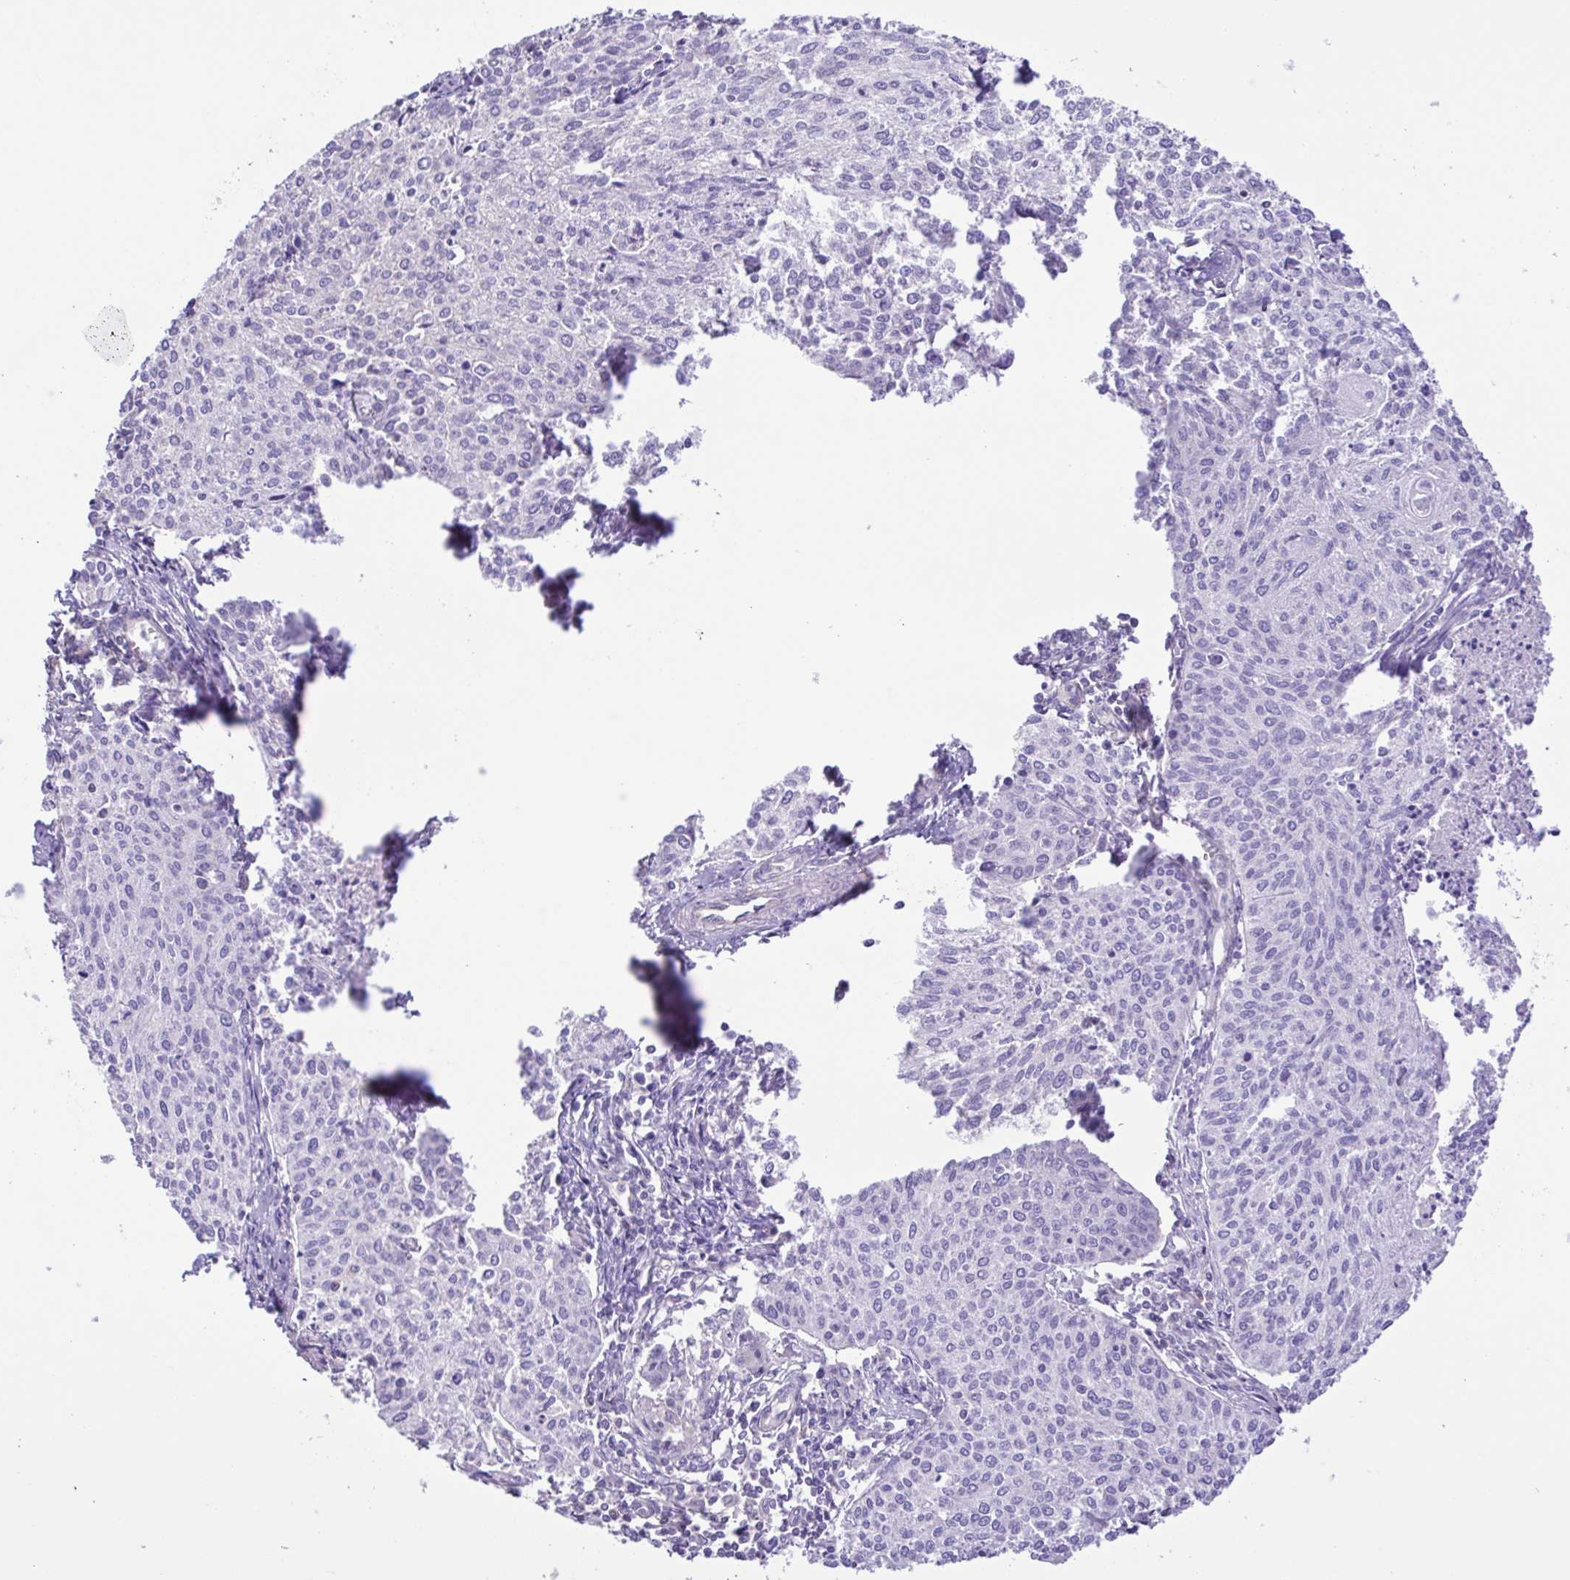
{"staining": {"intensity": "negative", "quantity": "none", "location": "none"}, "tissue": "cervical cancer", "cell_type": "Tumor cells", "image_type": "cancer", "snomed": [{"axis": "morphology", "description": "Squamous cell carcinoma, NOS"}, {"axis": "topography", "description": "Cervix"}], "caption": "A high-resolution image shows immunohistochemistry (IHC) staining of squamous cell carcinoma (cervical), which demonstrates no significant staining in tumor cells.", "gene": "CYP17A1", "patient": {"sex": "female", "age": 38}}